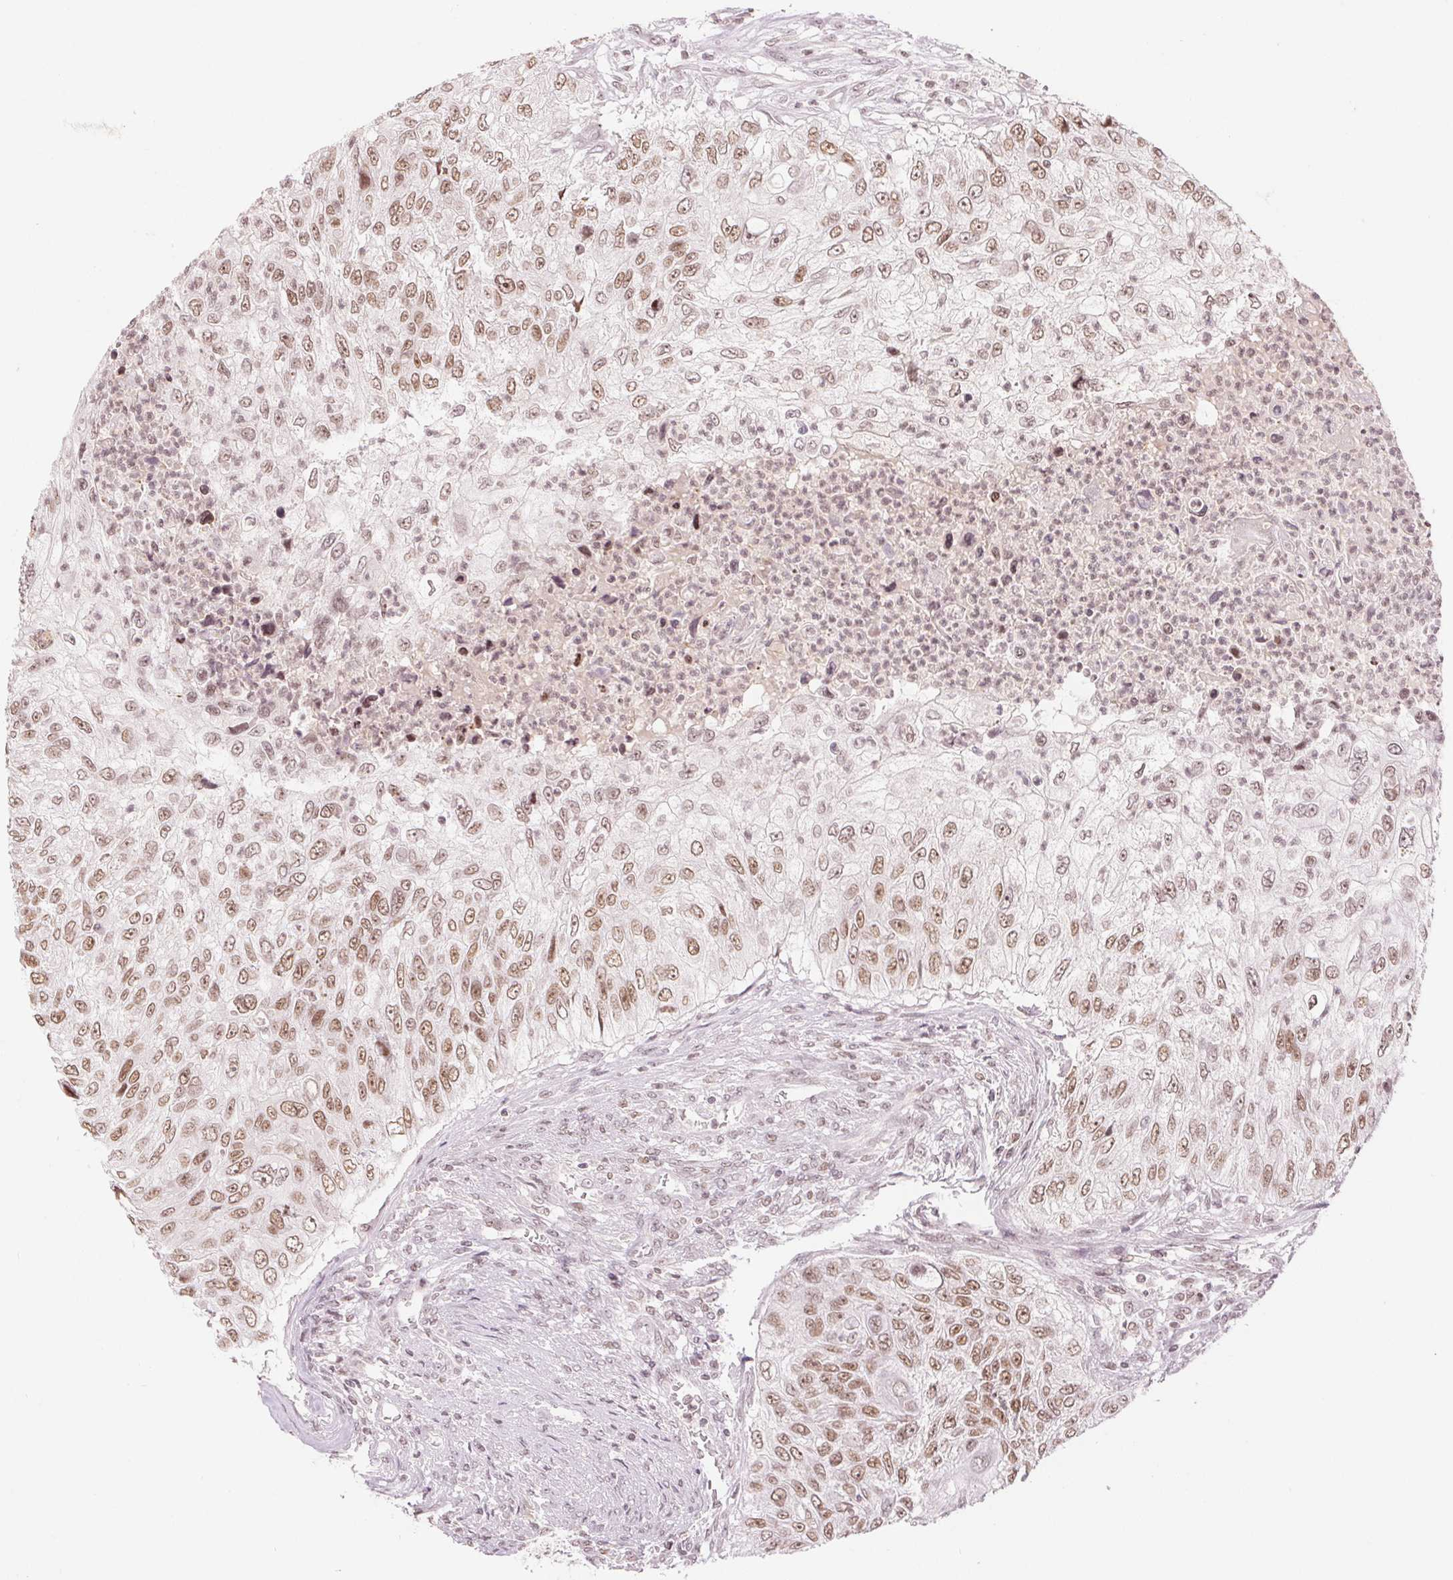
{"staining": {"intensity": "moderate", "quantity": ">75%", "location": "nuclear"}, "tissue": "urothelial cancer", "cell_type": "Tumor cells", "image_type": "cancer", "snomed": [{"axis": "morphology", "description": "Urothelial carcinoma, High grade"}, {"axis": "topography", "description": "Urinary bladder"}], "caption": "Protein staining displays moderate nuclear expression in approximately >75% of tumor cells in urothelial carcinoma (high-grade).", "gene": "DEK", "patient": {"sex": "female", "age": 60}}